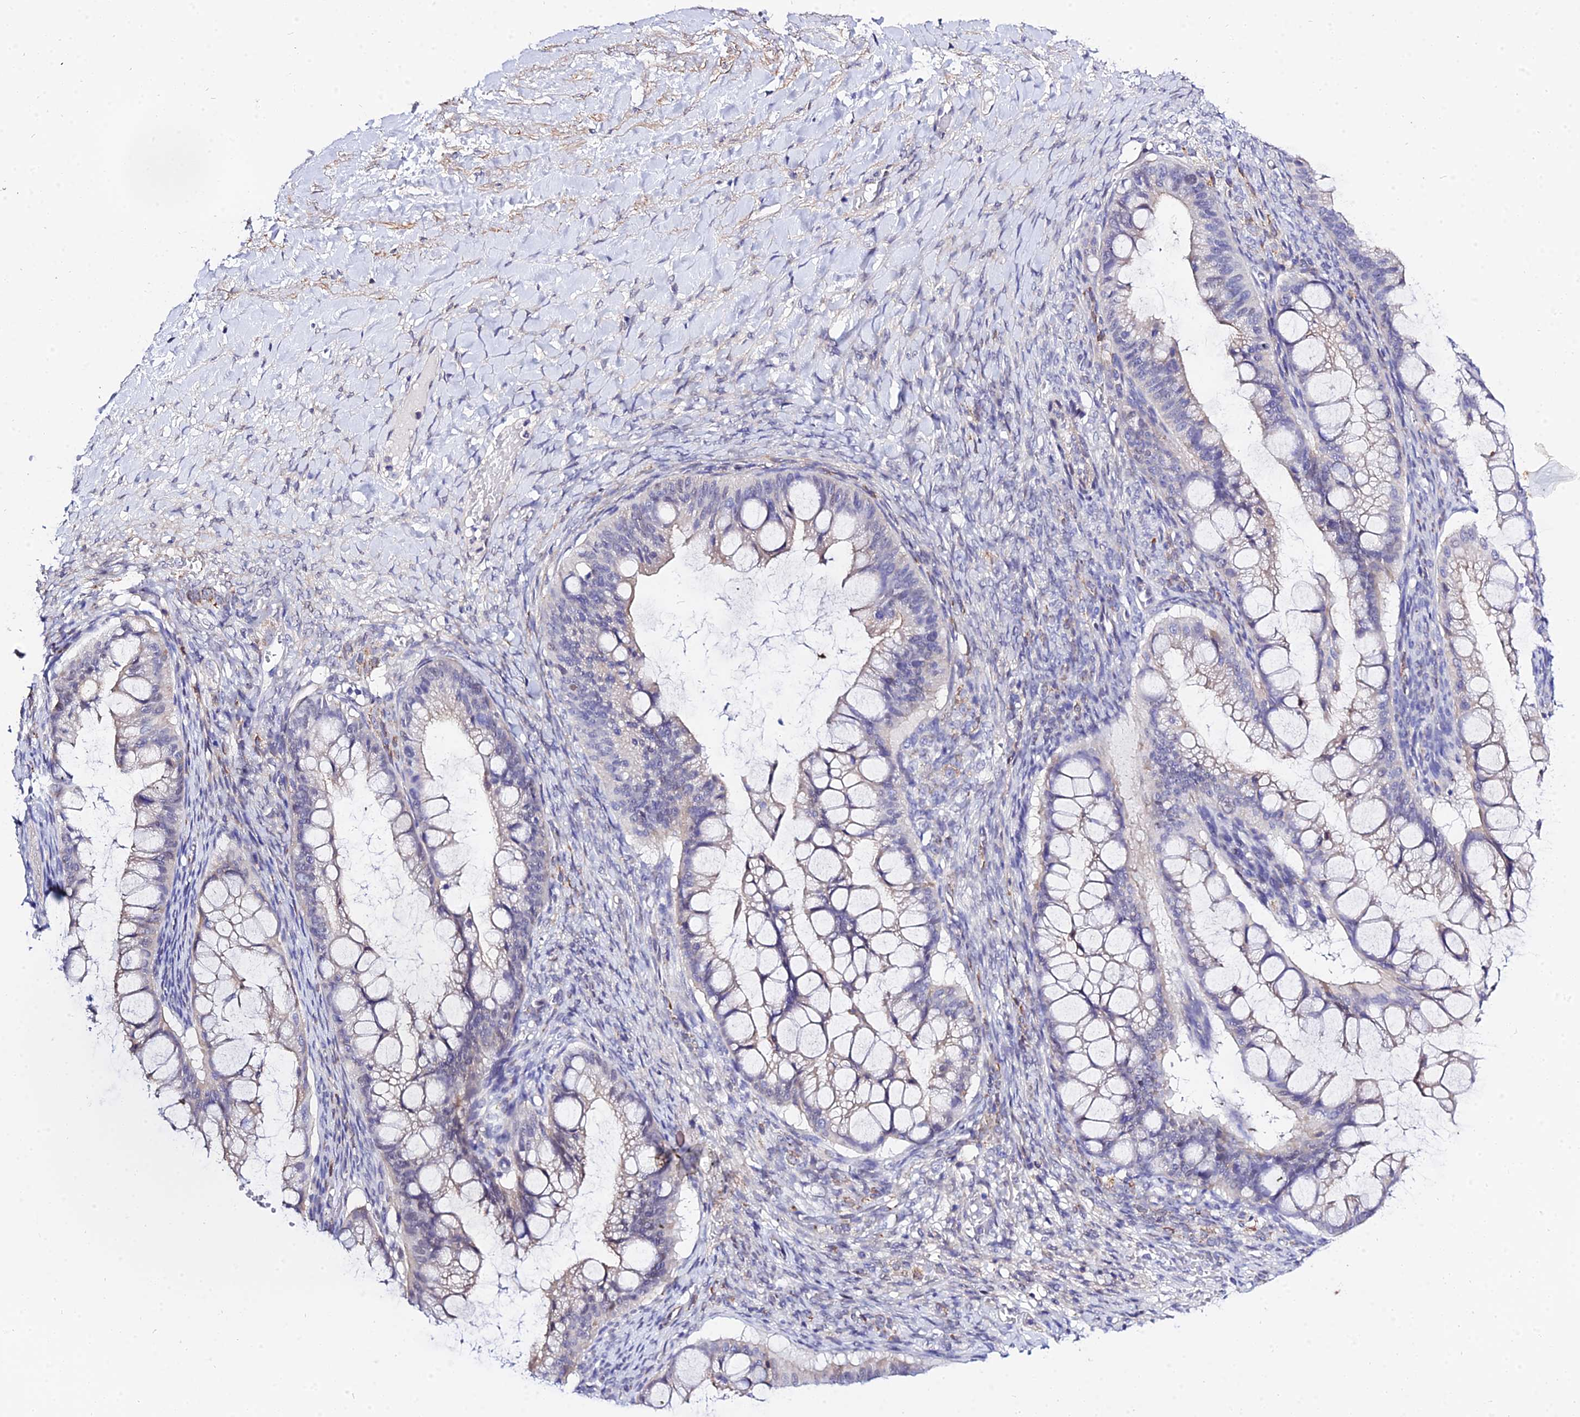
{"staining": {"intensity": "negative", "quantity": "none", "location": "none"}, "tissue": "ovarian cancer", "cell_type": "Tumor cells", "image_type": "cancer", "snomed": [{"axis": "morphology", "description": "Cystadenocarcinoma, mucinous, NOS"}, {"axis": "topography", "description": "Ovary"}], "caption": "Tumor cells are negative for protein expression in human ovarian cancer.", "gene": "ZNF628", "patient": {"sex": "female", "age": 73}}